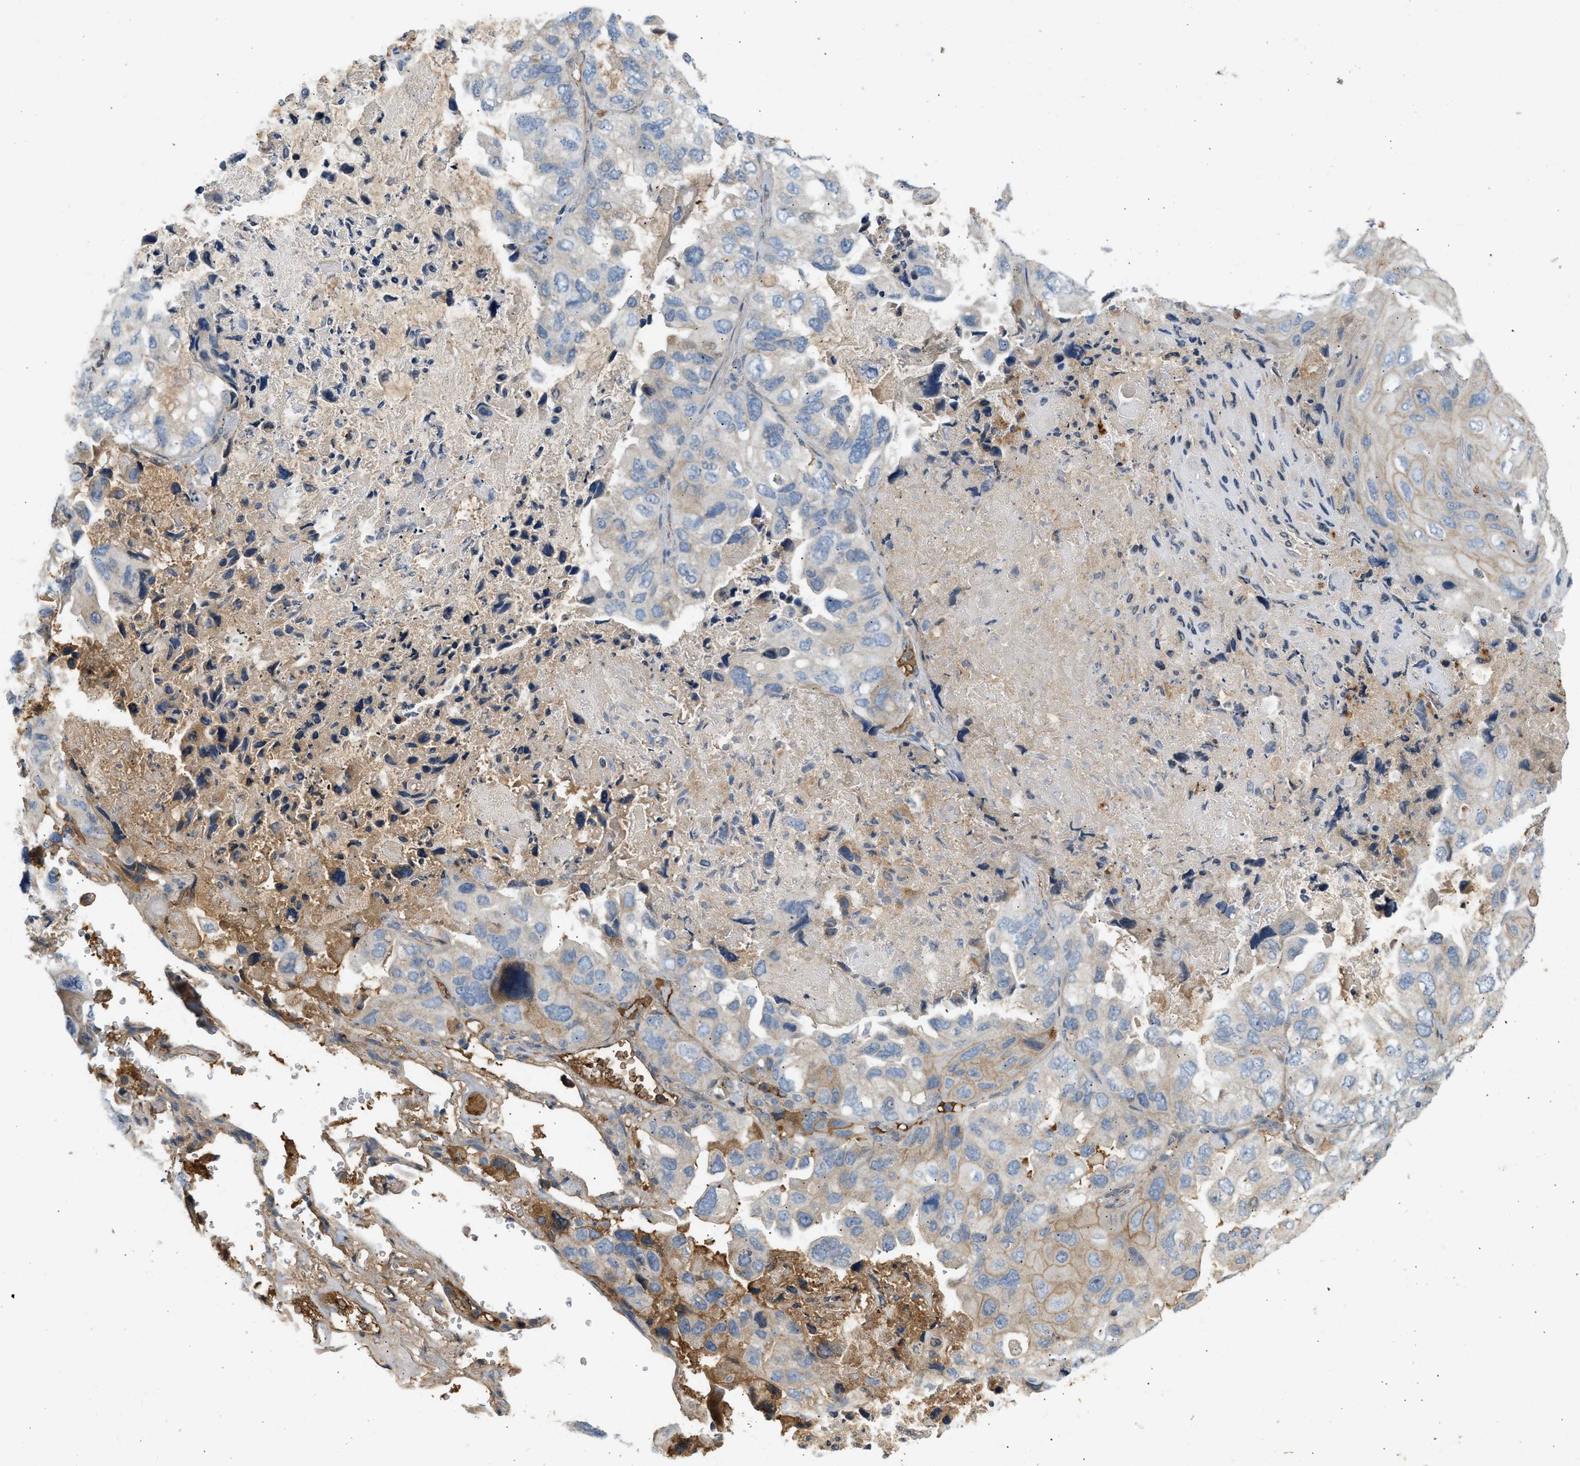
{"staining": {"intensity": "moderate", "quantity": "<25%", "location": "cytoplasmic/membranous"}, "tissue": "lung cancer", "cell_type": "Tumor cells", "image_type": "cancer", "snomed": [{"axis": "morphology", "description": "Squamous cell carcinoma, NOS"}, {"axis": "topography", "description": "Lung"}], "caption": "A brown stain labels moderate cytoplasmic/membranous expression of a protein in lung cancer (squamous cell carcinoma) tumor cells.", "gene": "F8", "patient": {"sex": "female", "age": 73}}